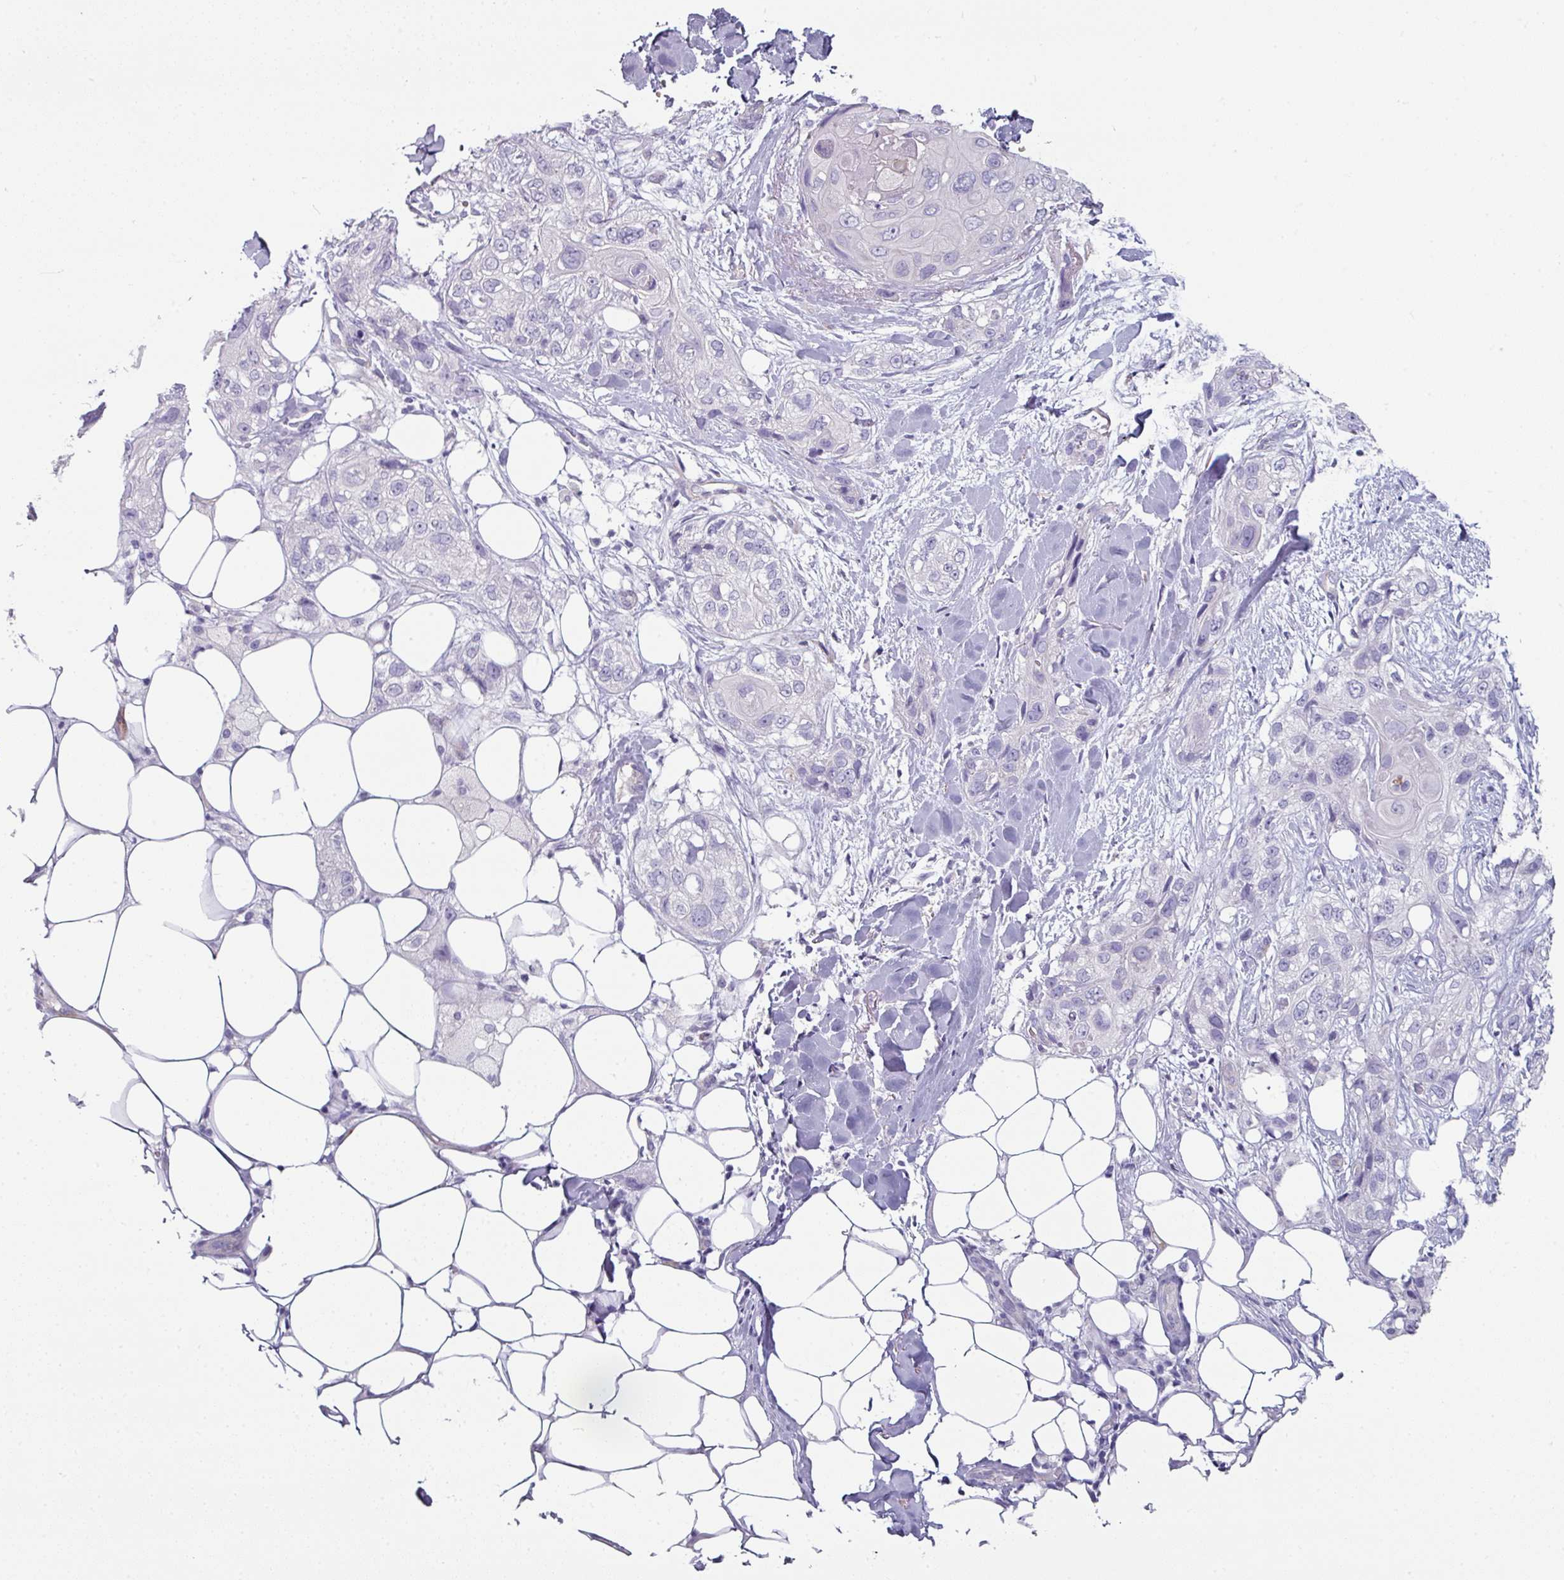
{"staining": {"intensity": "negative", "quantity": "none", "location": "none"}, "tissue": "skin cancer", "cell_type": "Tumor cells", "image_type": "cancer", "snomed": [{"axis": "morphology", "description": "Normal tissue, NOS"}, {"axis": "morphology", "description": "Squamous cell carcinoma, NOS"}, {"axis": "topography", "description": "Skin"}], "caption": "DAB (3,3'-diaminobenzidine) immunohistochemical staining of skin cancer (squamous cell carcinoma) demonstrates no significant positivity in tumor cells. The staining is performed using DAB brown chromogen with nuclei counter-stained in using hematoxylin.", "gene": "SLC17A7", "patient": {"sex": "male", "age": 72}}